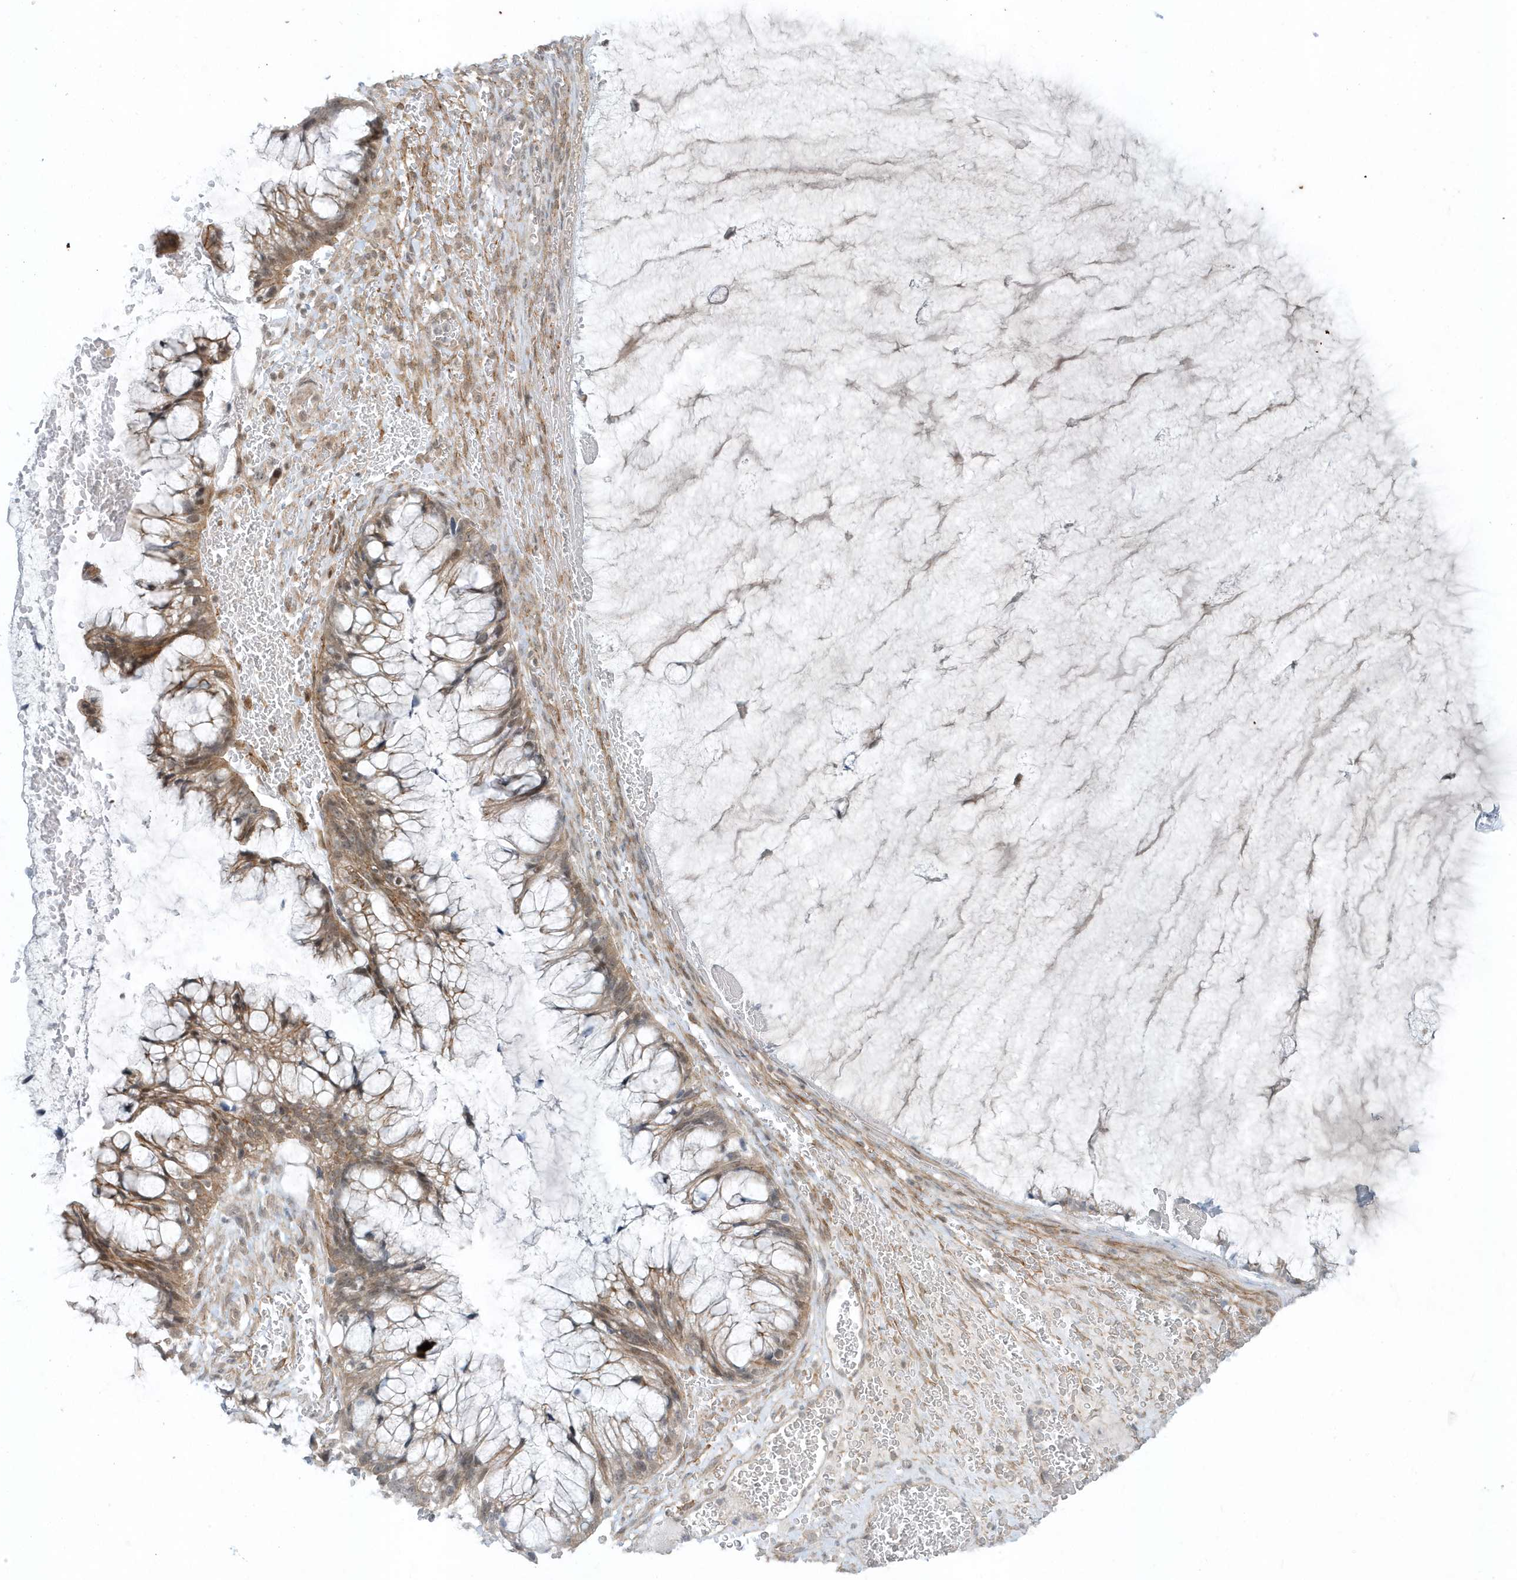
{"staining": {"intensity": "negative", "quantity": "none", "location": "none"}, "tissue": "ovarian cancer", "cell_type": "Tumor cells", "image_type": "cancer", "snomed": [{"axis": "morphology", "description": "Cystadenocarcinoma, mucinous, NOS"}, {"axis": "topography", "description": "Ovary"}], "caption": "Immunohistochemistry (IHC) histopathology image of ovarian cancer (mucinous cystadenocarcinoma) stained for a protein (brown), which displays no staining in tumor cells. (DAB (3,3'-diaminobenzidine) immunohistochemistry (IHC) with hematoxylin counter stain).", "gene": "PARD3B", "patient": {"sex": "female", "age": 37}}